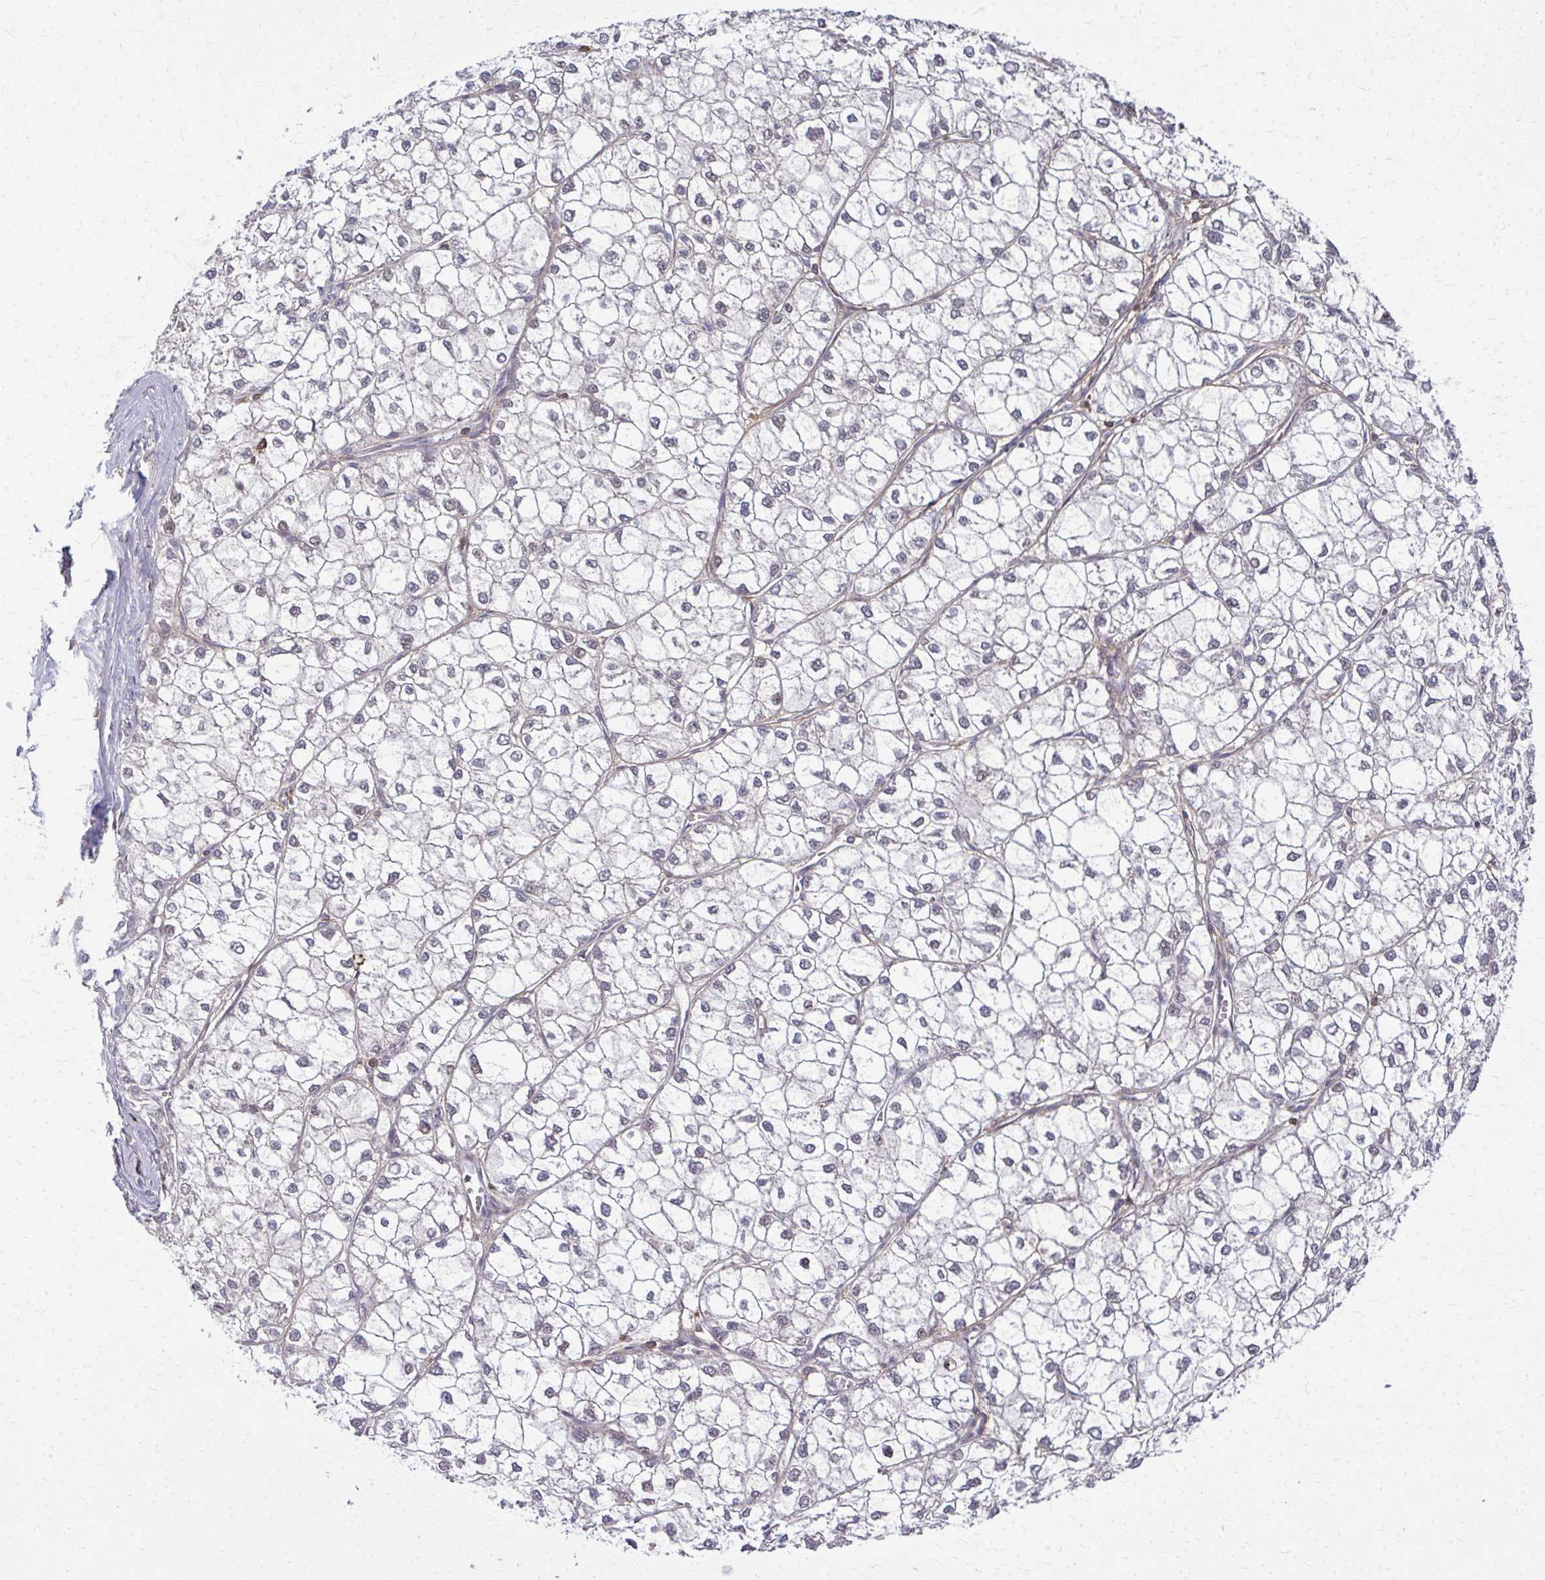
{"staining": {"intensity": "negative", "quantity": "none", "location": "none"}, "tissue": "liver cancer", "cell_type": "Tumor cells", "image_type": "cancer", "snomed": [{"axis": "morphology", "description": "Carcinoma, Hepatocellular, NOS"}, {"axis": "topography", "description": "Liver"}], "caption": "This is an immunohistochemistry photomicrograph of hepatocellular carcinoma (liver). There is no positivity in tumor cells.", "gene": "AP5M1", "patient": {"sex": "female", "age": 43}}